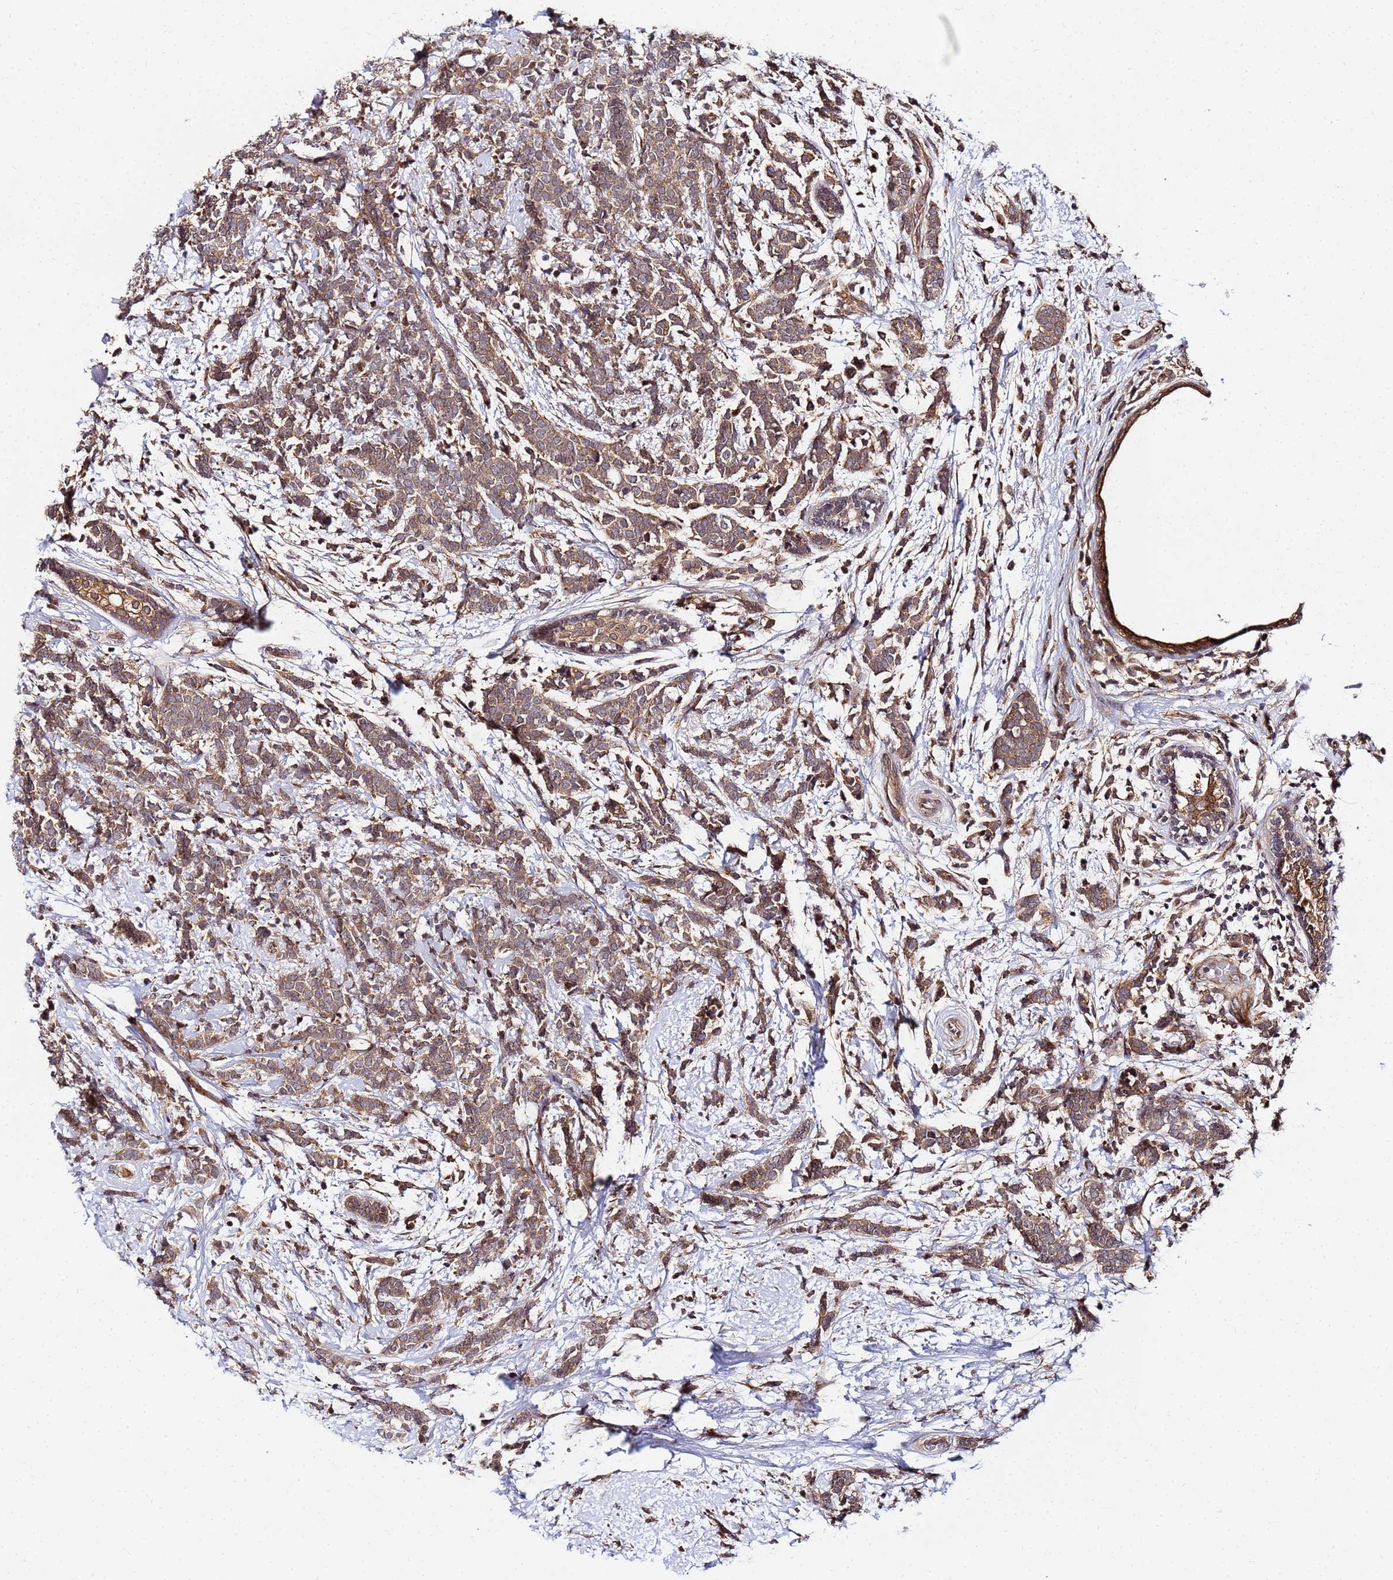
{"staining": {"intensity": "moderate", "quantity": ">75%", "location": "cytoplasmic/membranous"}, "tissue": "breast cancer", "cell_type": "Tumor cells", "image_type": "cancer", "snomed": [{"axis": "morphology", "description": "Lobular carcinoma"}, {"axis": "topography", "description": "Breast"}], "caption": "Breast cancer (lobular carcinoma) stained with a protein marker exhibits moderate staining in tumor cells.", "gene": "UNC93B1", "patient": {"sex": "female", "age": 58}}